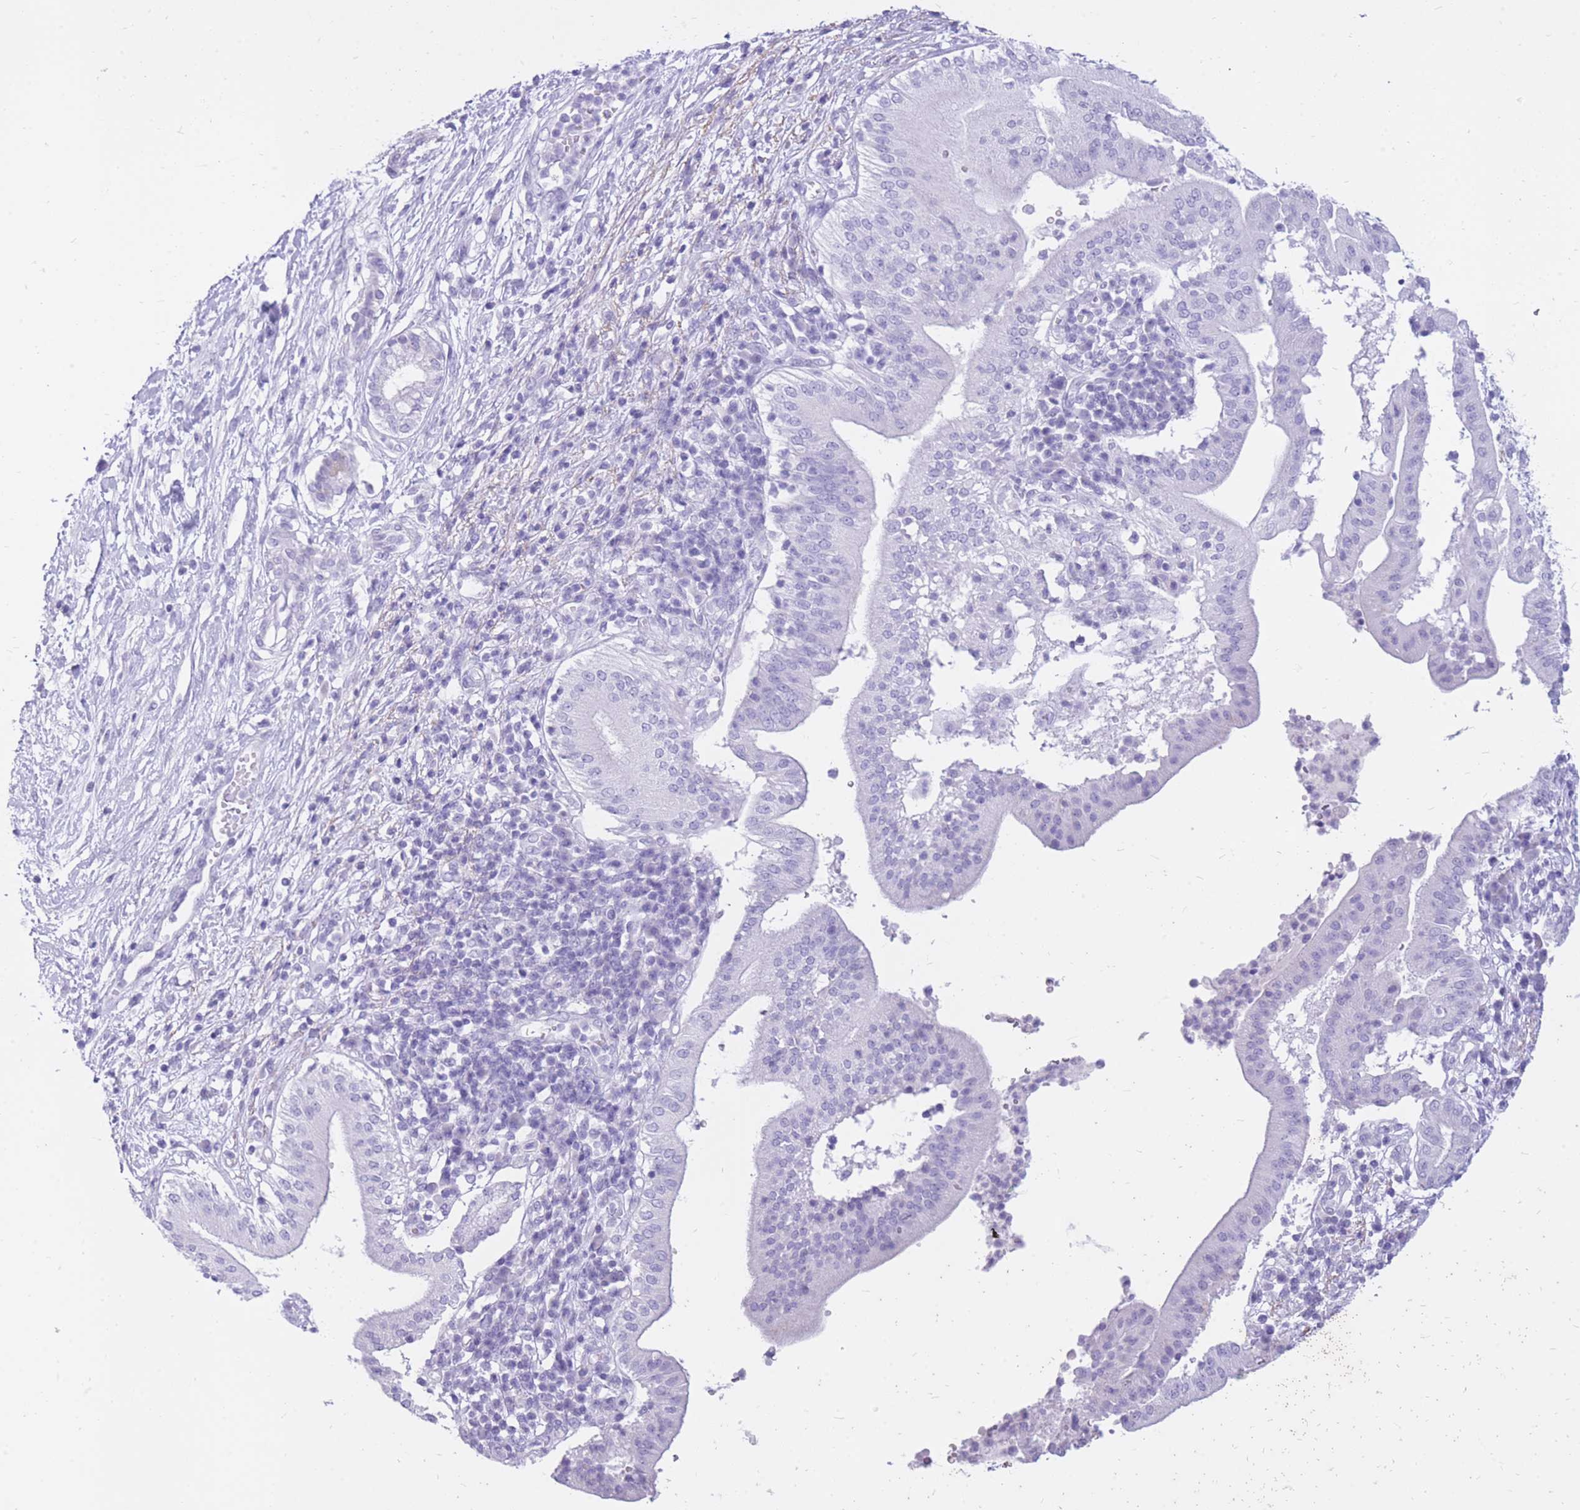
{"staining": {"intensity": "negative", "quantity": "none", "location": "none"}, "tissue": "pancreatic cancer", "cell_type": "Tumor cells", "image_type": "cancer", "snomed": [{"axis": "morphology", "description": "Adenocarcinoma, NOS"}, {"axis": "topography", "description": "Pancreas"}], "caption": "Human pancreatic adenocarcinoma stained for a protein using IHC reveals no expression in tumor cells.", "gene": "CYP21A2", "patient": {"sex": "male", "age": 68}}